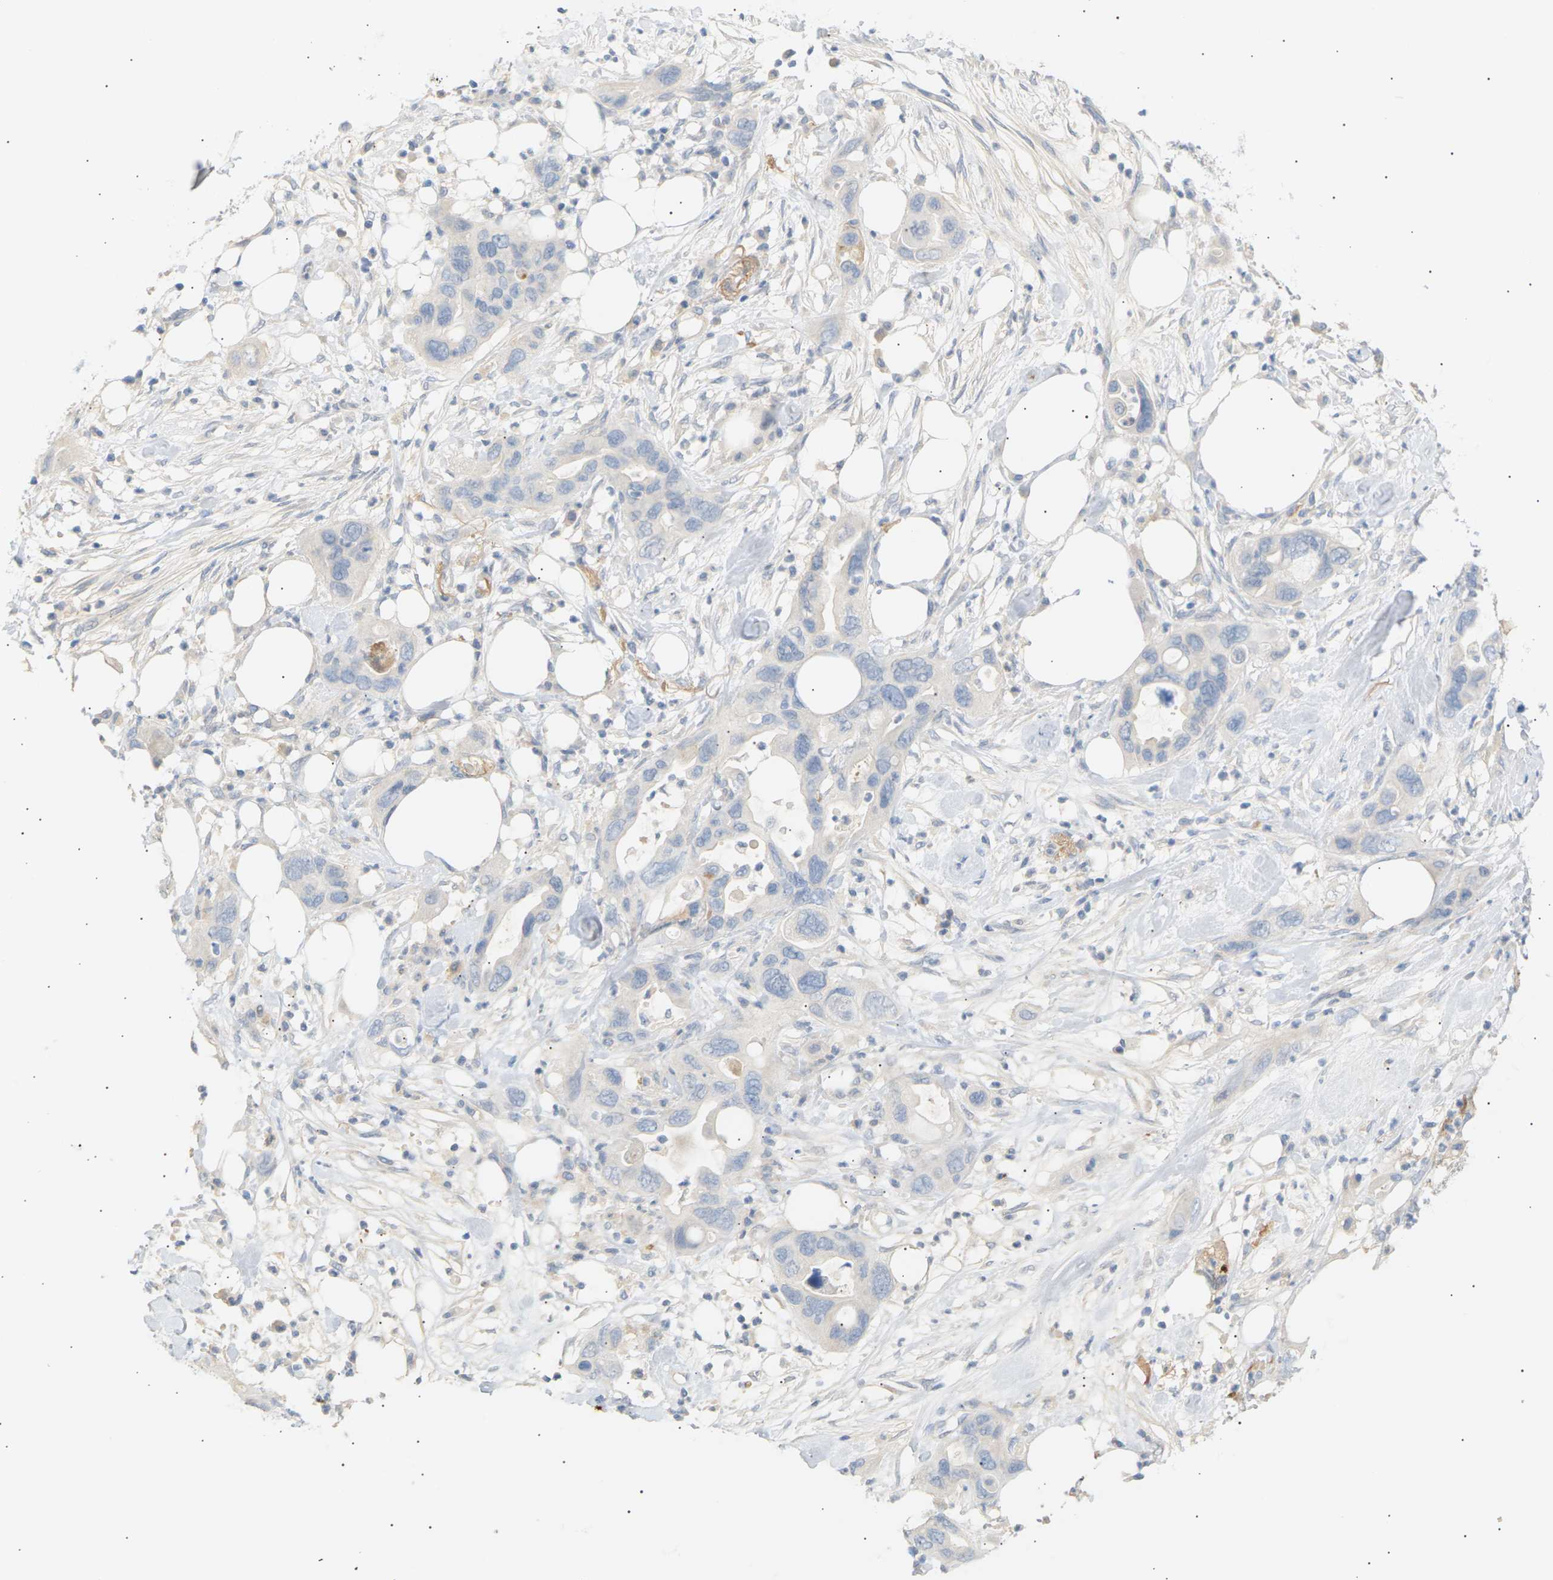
{"staining": {"intensity": "negative", "quantity": "none", "location": "none"}, "tissue": "pancreatic cancer", "cell_type": "Tumor cells", "image_type": "cancer", "snomed": [{"axis": "morphology", "description": "Adenocarcinoma, NOS"}, {"axis": "topography", "description": "Pancreas"}], "caption": "Tumor cells show no significant protein positivity in adenocarcinoma (pancreatic). The staining was performed using DAB (3,3'-diaminobenzidine) to visualize the protein expression in brown, while the nuclei were stained in blue with hematoxylin (Magnification: 20x).", "gene": "CLU", "patient": {"sex": "female", "age": 71}}